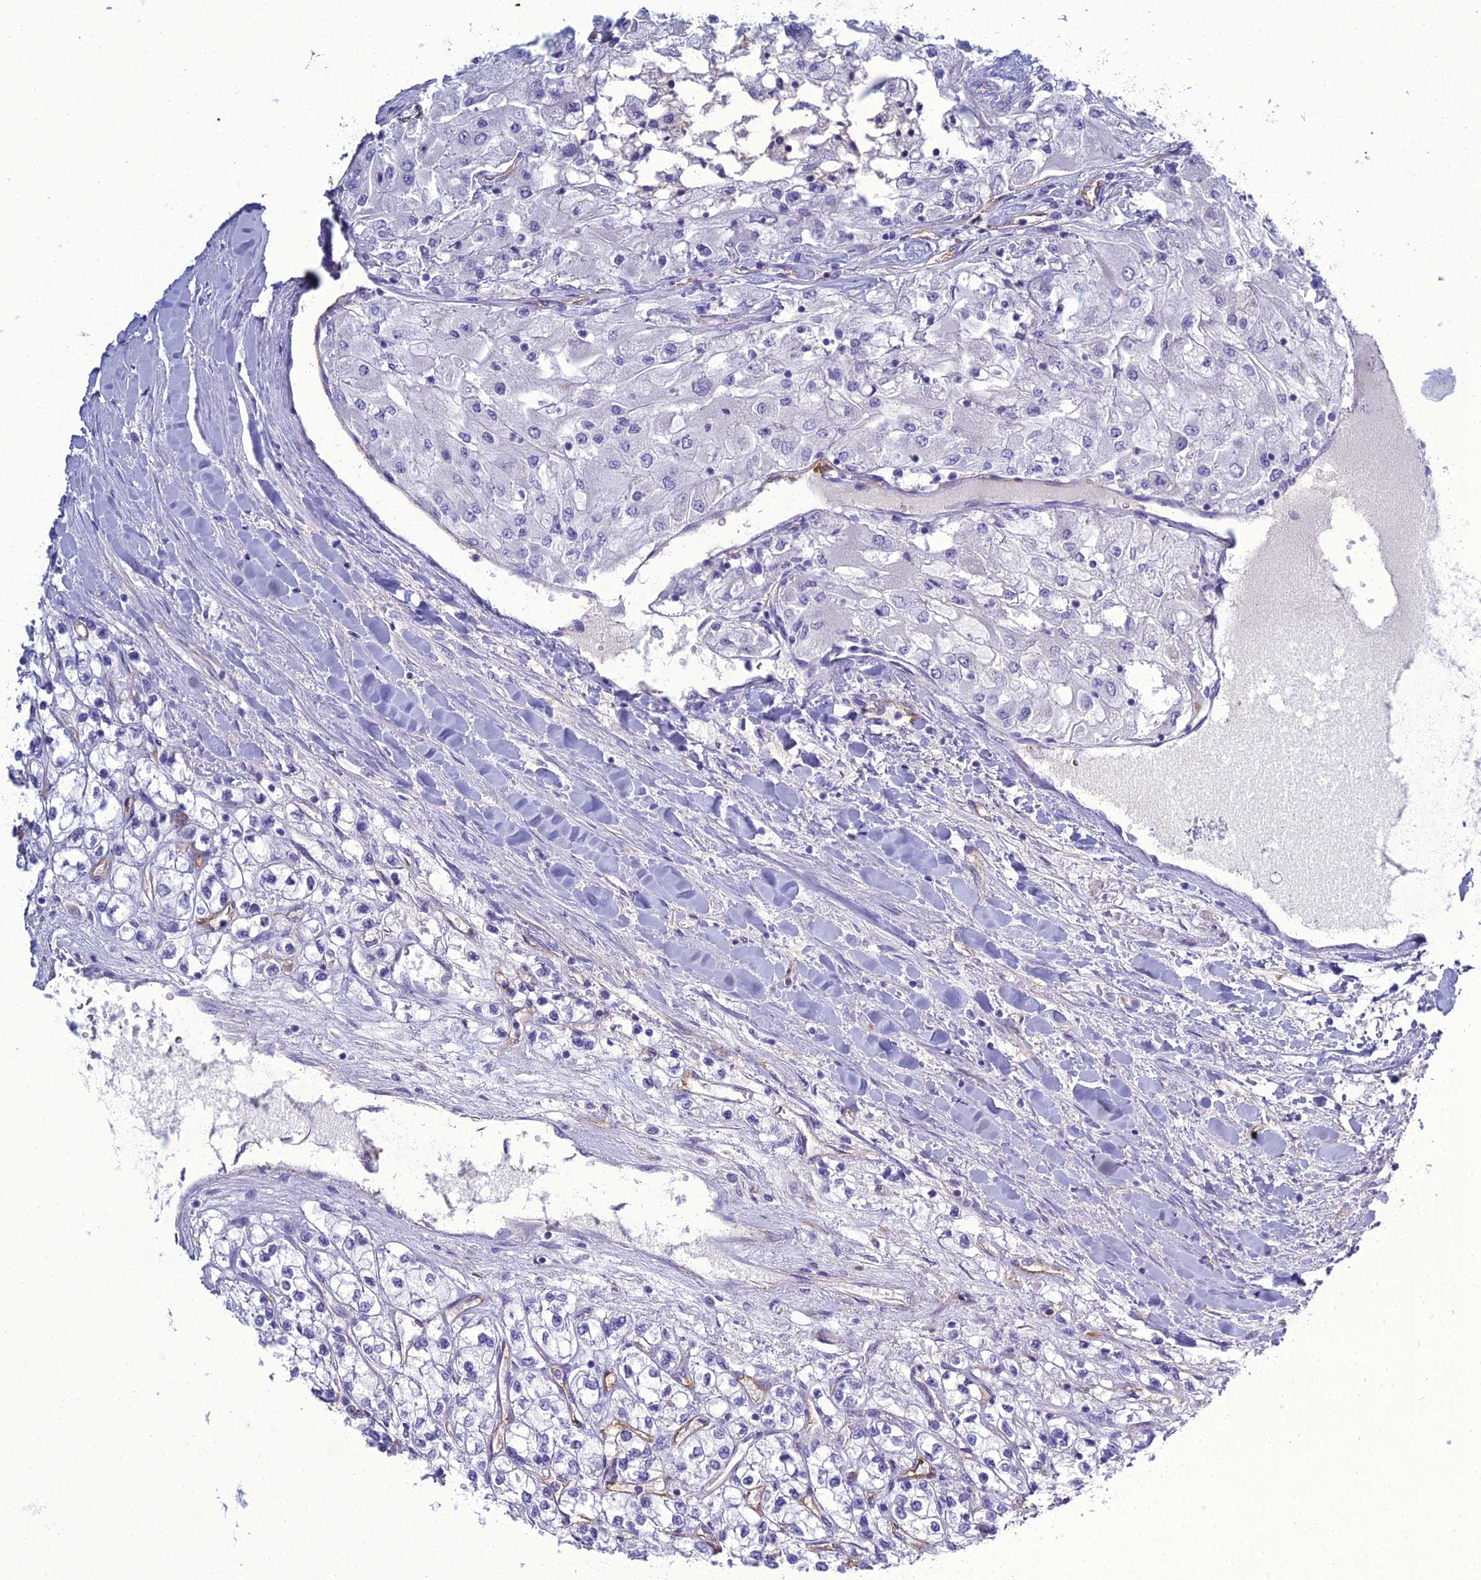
{"staining": {"intensity": "negative", "quantity": "none", "location": "none"}, "tissue": "renal cancer", "cell_type": "Tumor cells", "image_type": "cancer", "snomed": [{"axis": "morphology", "description": "Adenocarcinoma, NOS"}, {"axis": "topography", "description": "Kidney"}], "caption": "Histopathology image shows no significant protein positivity in tumor cells of renal cancer (adenocarcinoma). The staining is performed using DAB brown chromogen with nuclei counter-stained in using hematoxylin.", "gene": "ACE", "patient": {"sex": "male", "age": 80}}